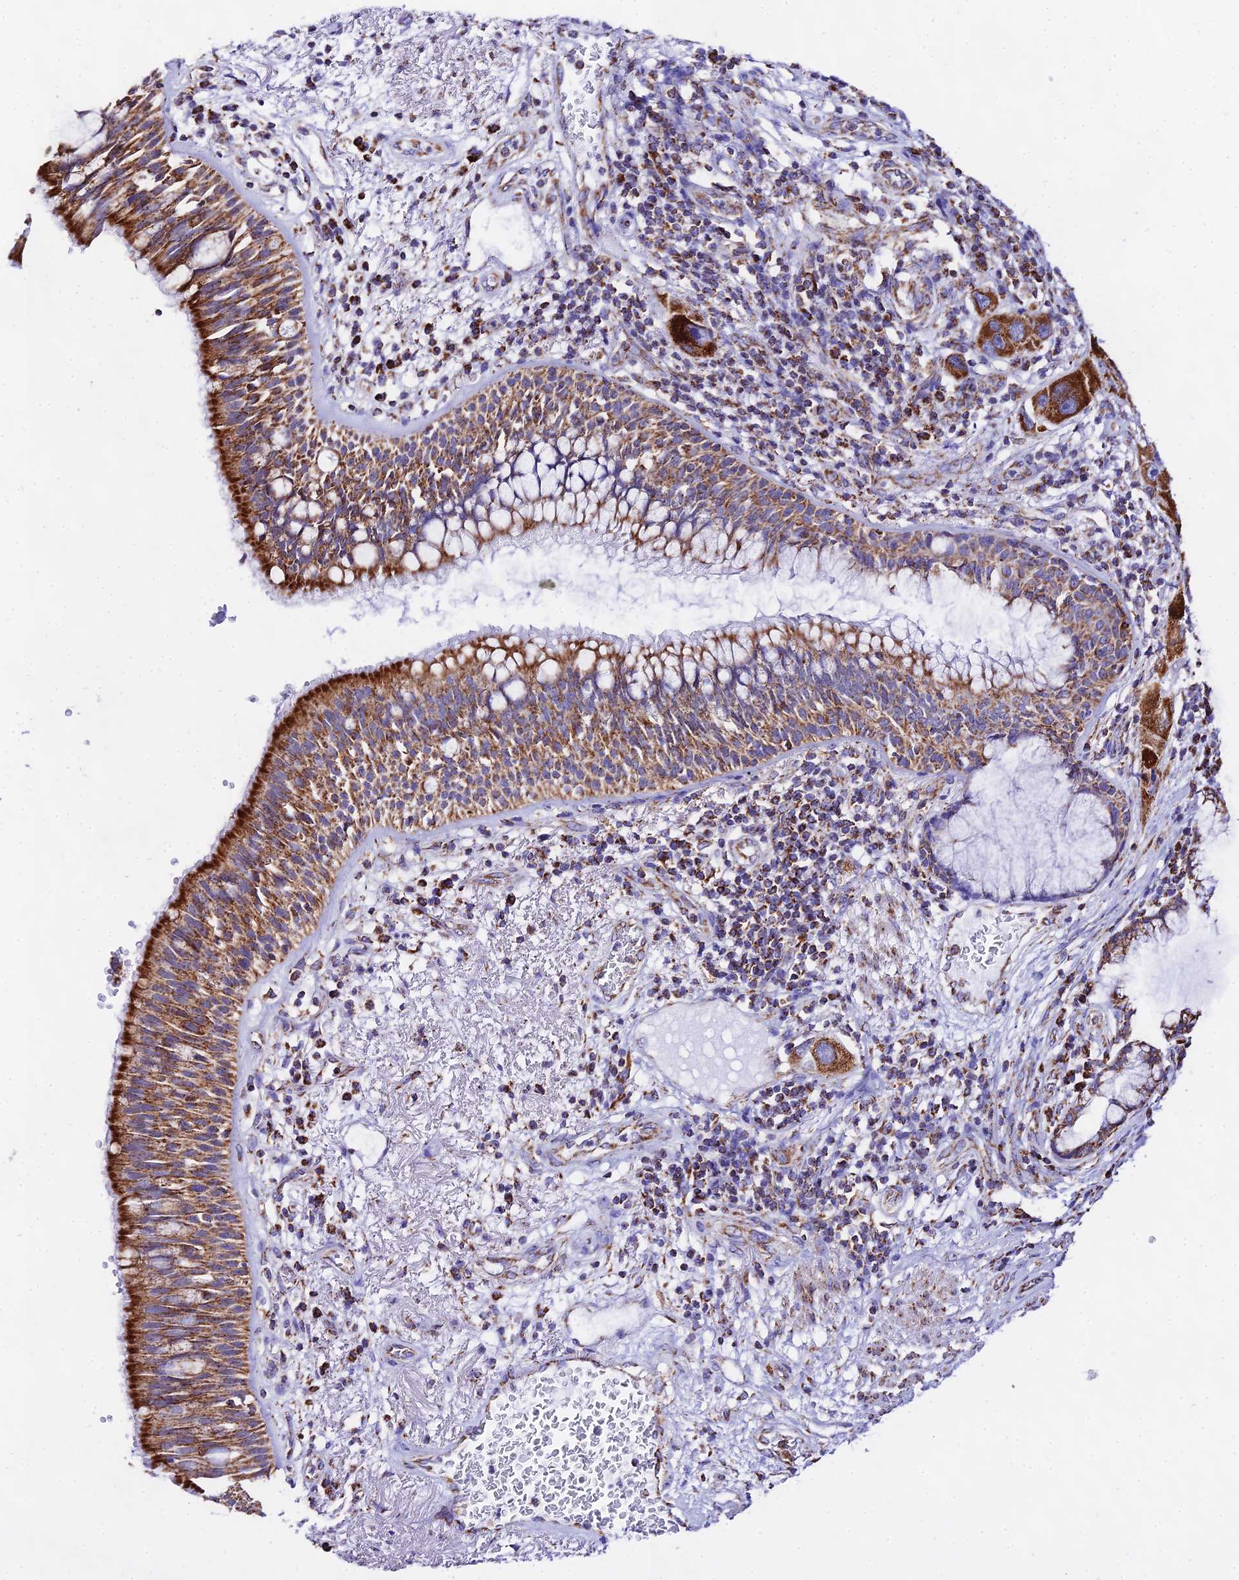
{"staining": {"intensity": "moderate", "quantity": ">75%", "location": "cytoplasmic/membranous"}, "tissue": "bronchus", "cell_type": "Respiratory epithelial cells", "image_type": "normal", "snomed": [{"axis": "morphology", "description": "Normal tissue, NOS"}, {"axis": "morphology", "description": "Adenocarcinoma, NOS"}, {"axis": "morphology", "description": "Adenocarcinoma, metastatic, NOS"}, {"axis": "topography", "description": "Lymph node"}, {"axis": "topography", "description": "Bronchus"}, {"axis": "topography", "description": "Lung"}], "caption": "Immunohistochemistry image of normal bronchus: bronchus stained using IHC exhibits medium levels of moderate protein expression localized specifically in the cytoplasmic/membranous of respiratory epithelial cells, appearing as a cytoplasmic/membranous brown color.", "gene": "ATP5PD", "patient": {"sex": "female", "age": 54}}